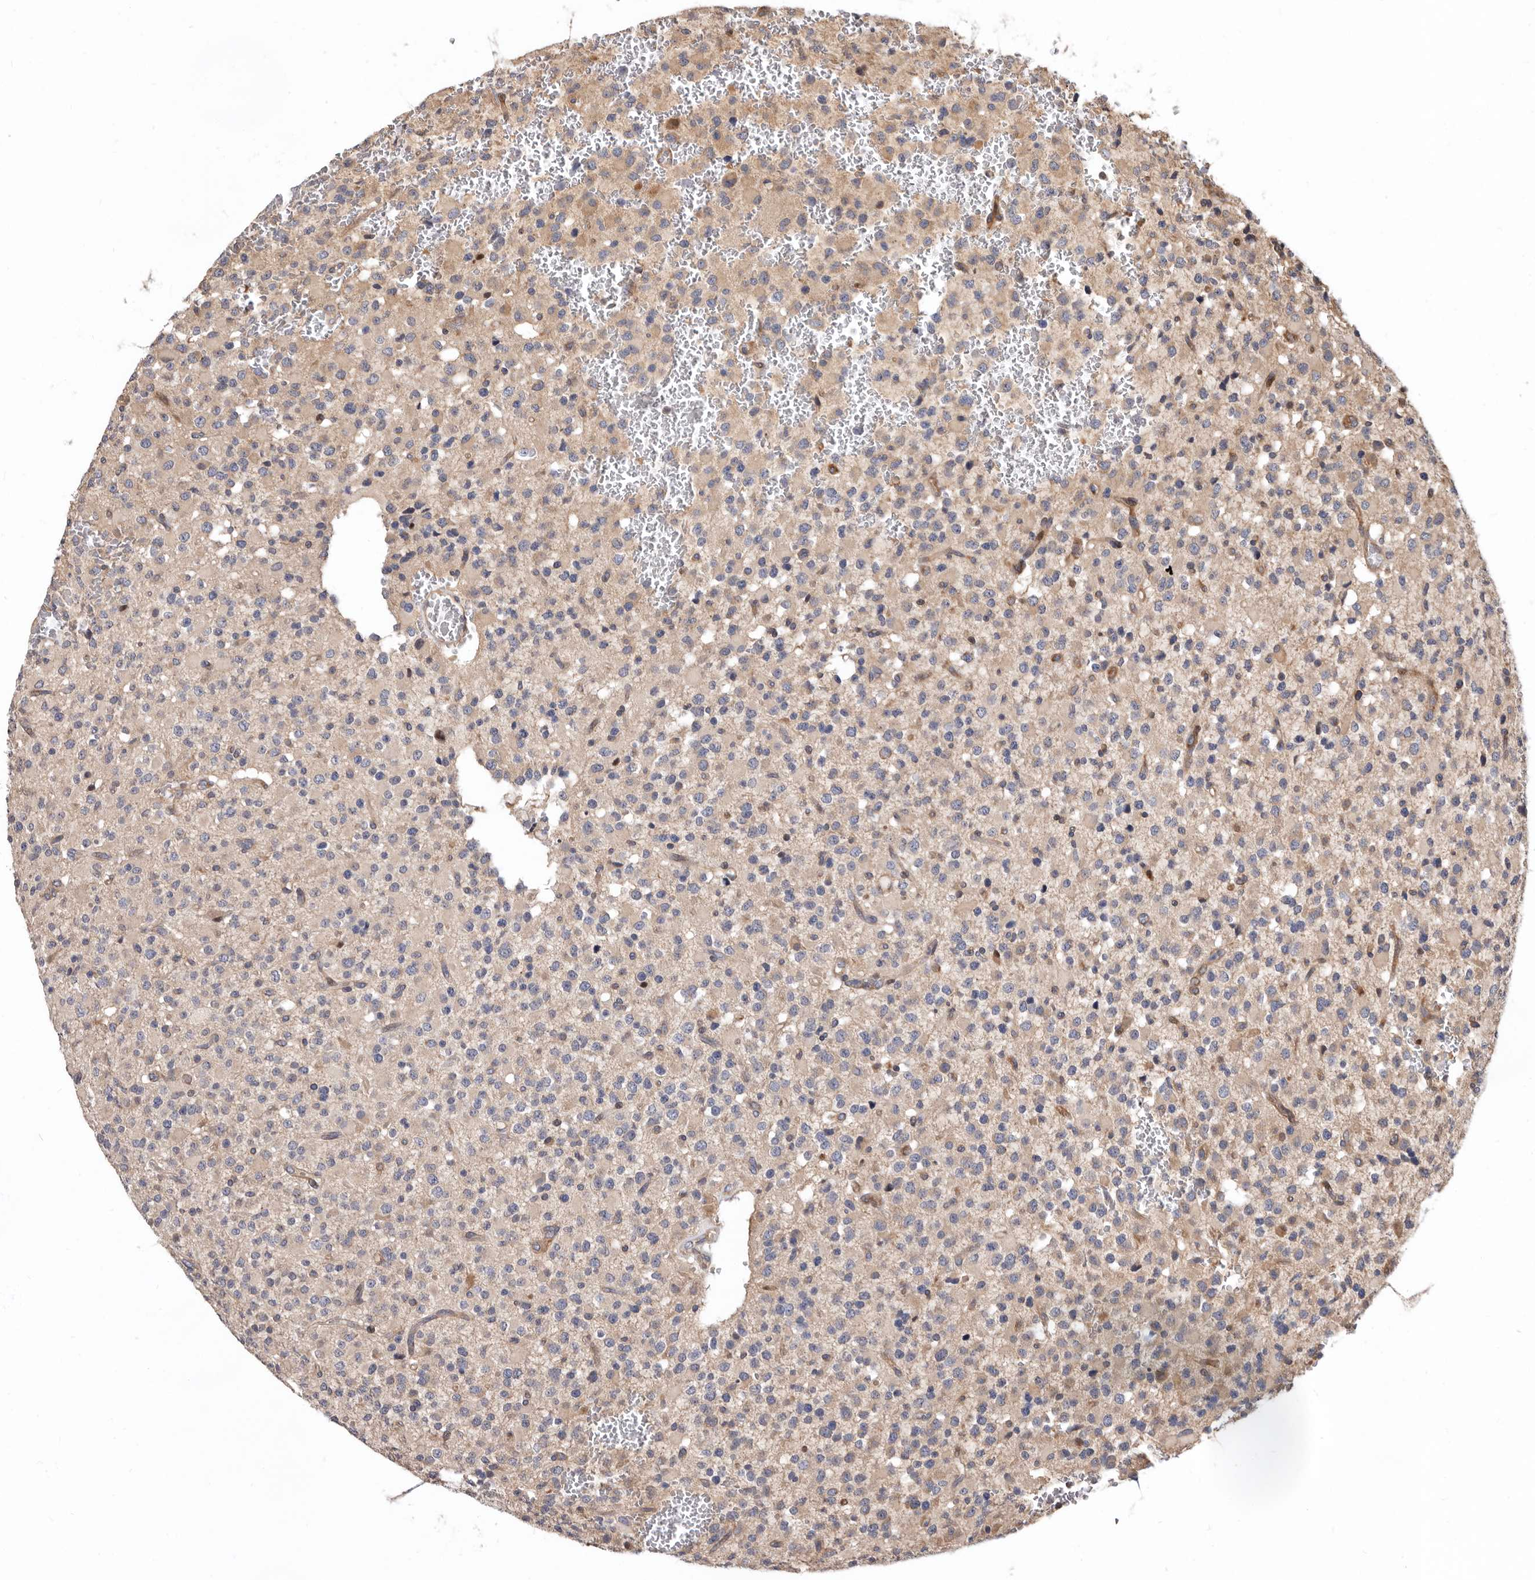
{"staining": {"intensity": "weak", "quantity": "<25%", "location": "cytoplasmic/membranous"}, "tissue": "glioma", "cell_type": "Tumor cells", "image_type": "cancer", "snomed": [{"axis": "morphology", "description": "Glioma, malignant, High grade"}, {"axis": "topography", "description": "Brain"}], "caption": "Immunohistochemistry (IHC) of human malignant high-grade glioma demonstrates no positivity in tumor cells.", "gene": "WEE2", "patient": {"sex": "male", "age": 34}}